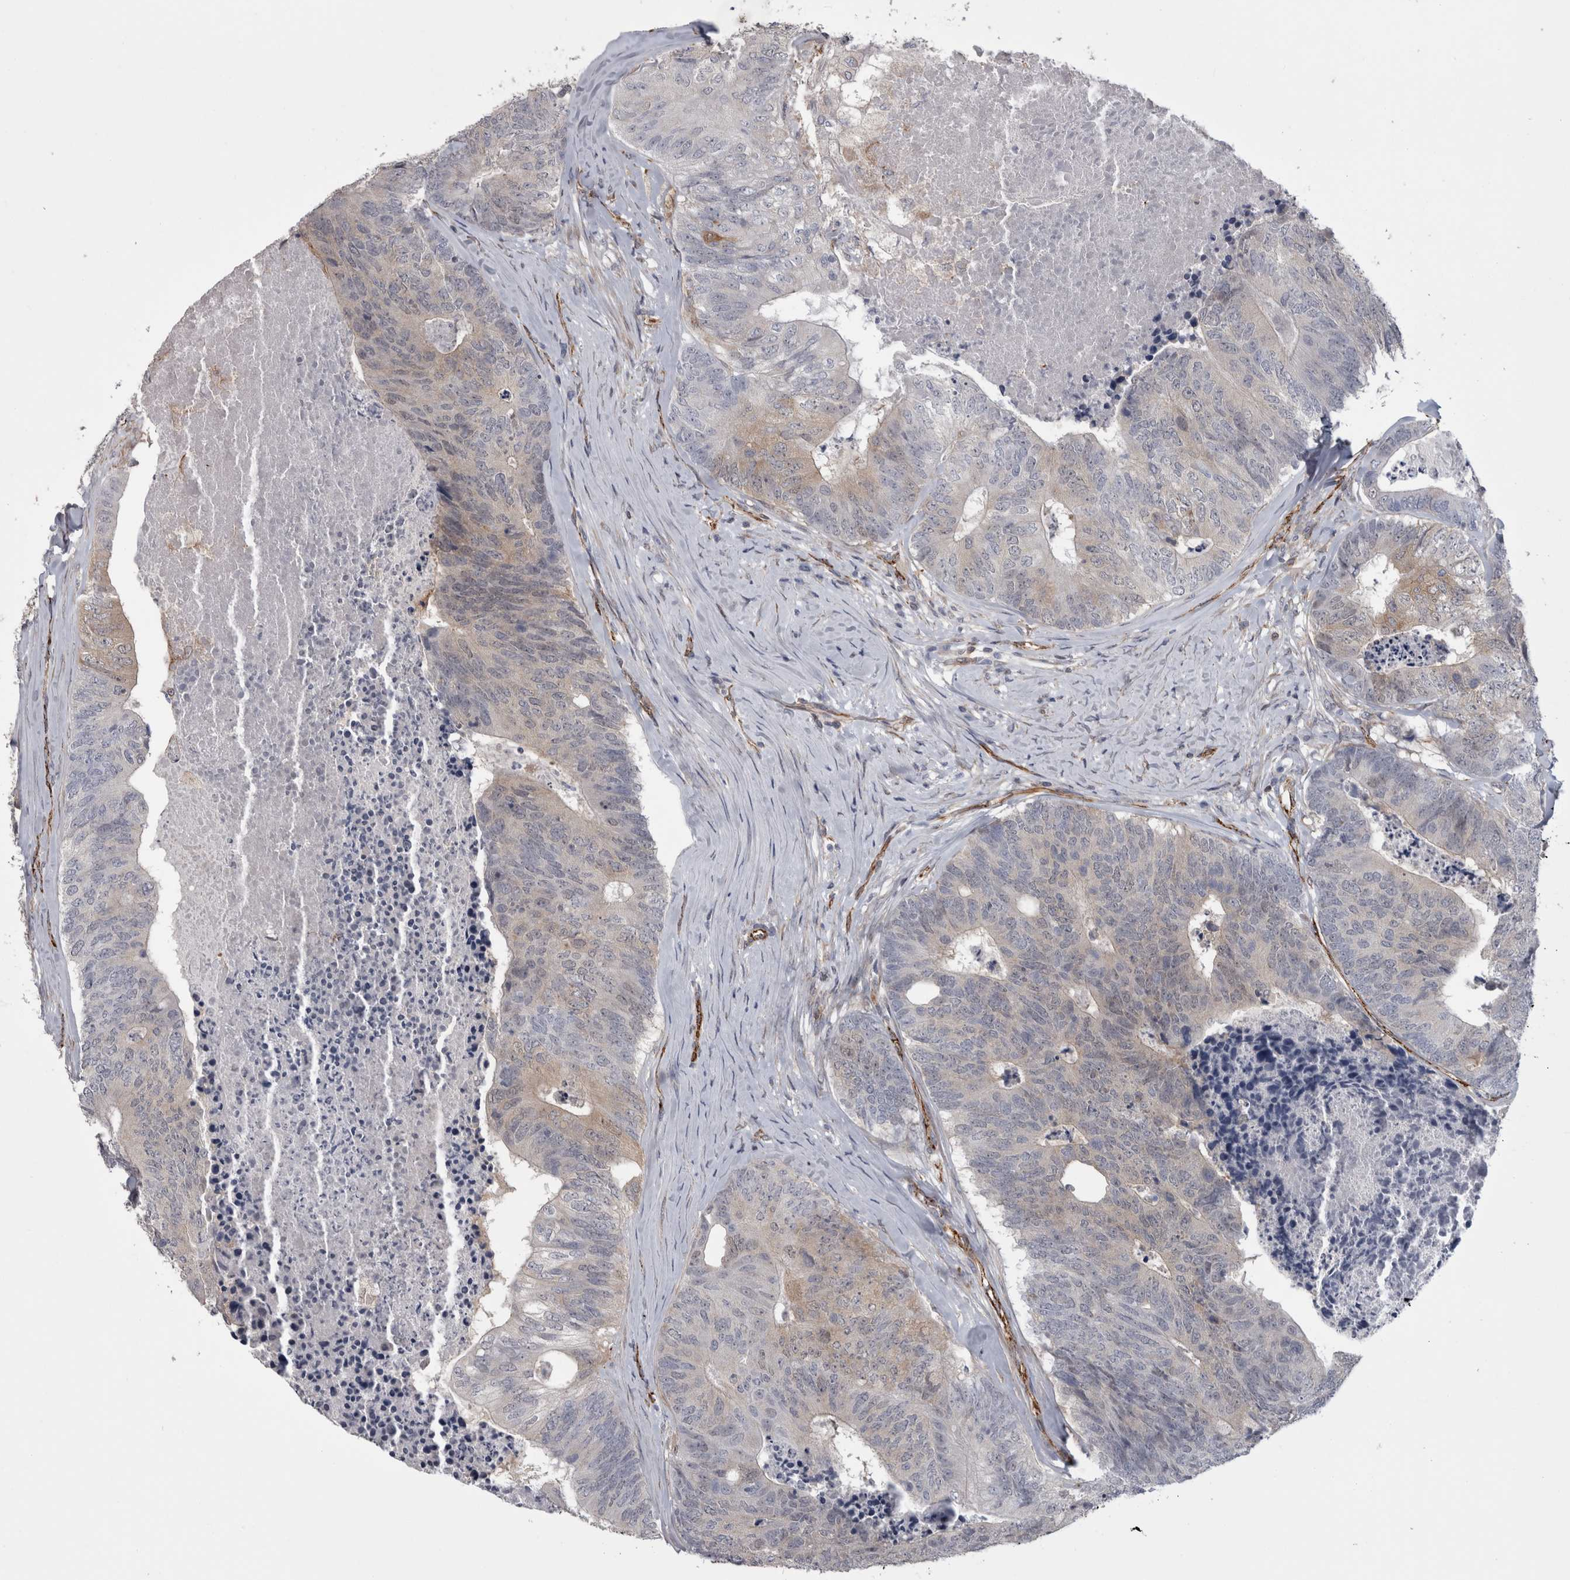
{"staining": {"intensity": "weak", "quantity": "<25%", "location": "cytoplasmic/membranous"}, "tissue": "colorectal cancer", "cell_type": "Tumor cells", "image_type": "cancer", "snomed": [{"axis": "morphology", "description": "Adenocarcinoma, NOS"}, {"axis": "topography", "description": "Colon"}], "caption": "This is an immunohistochemistry (IHC) histopathology image of human colorectal adenocarcinoma. There is no positivity in tumor cells.", "gene": "ACOT7", "patient": {"sex": "female", "age": 67}}